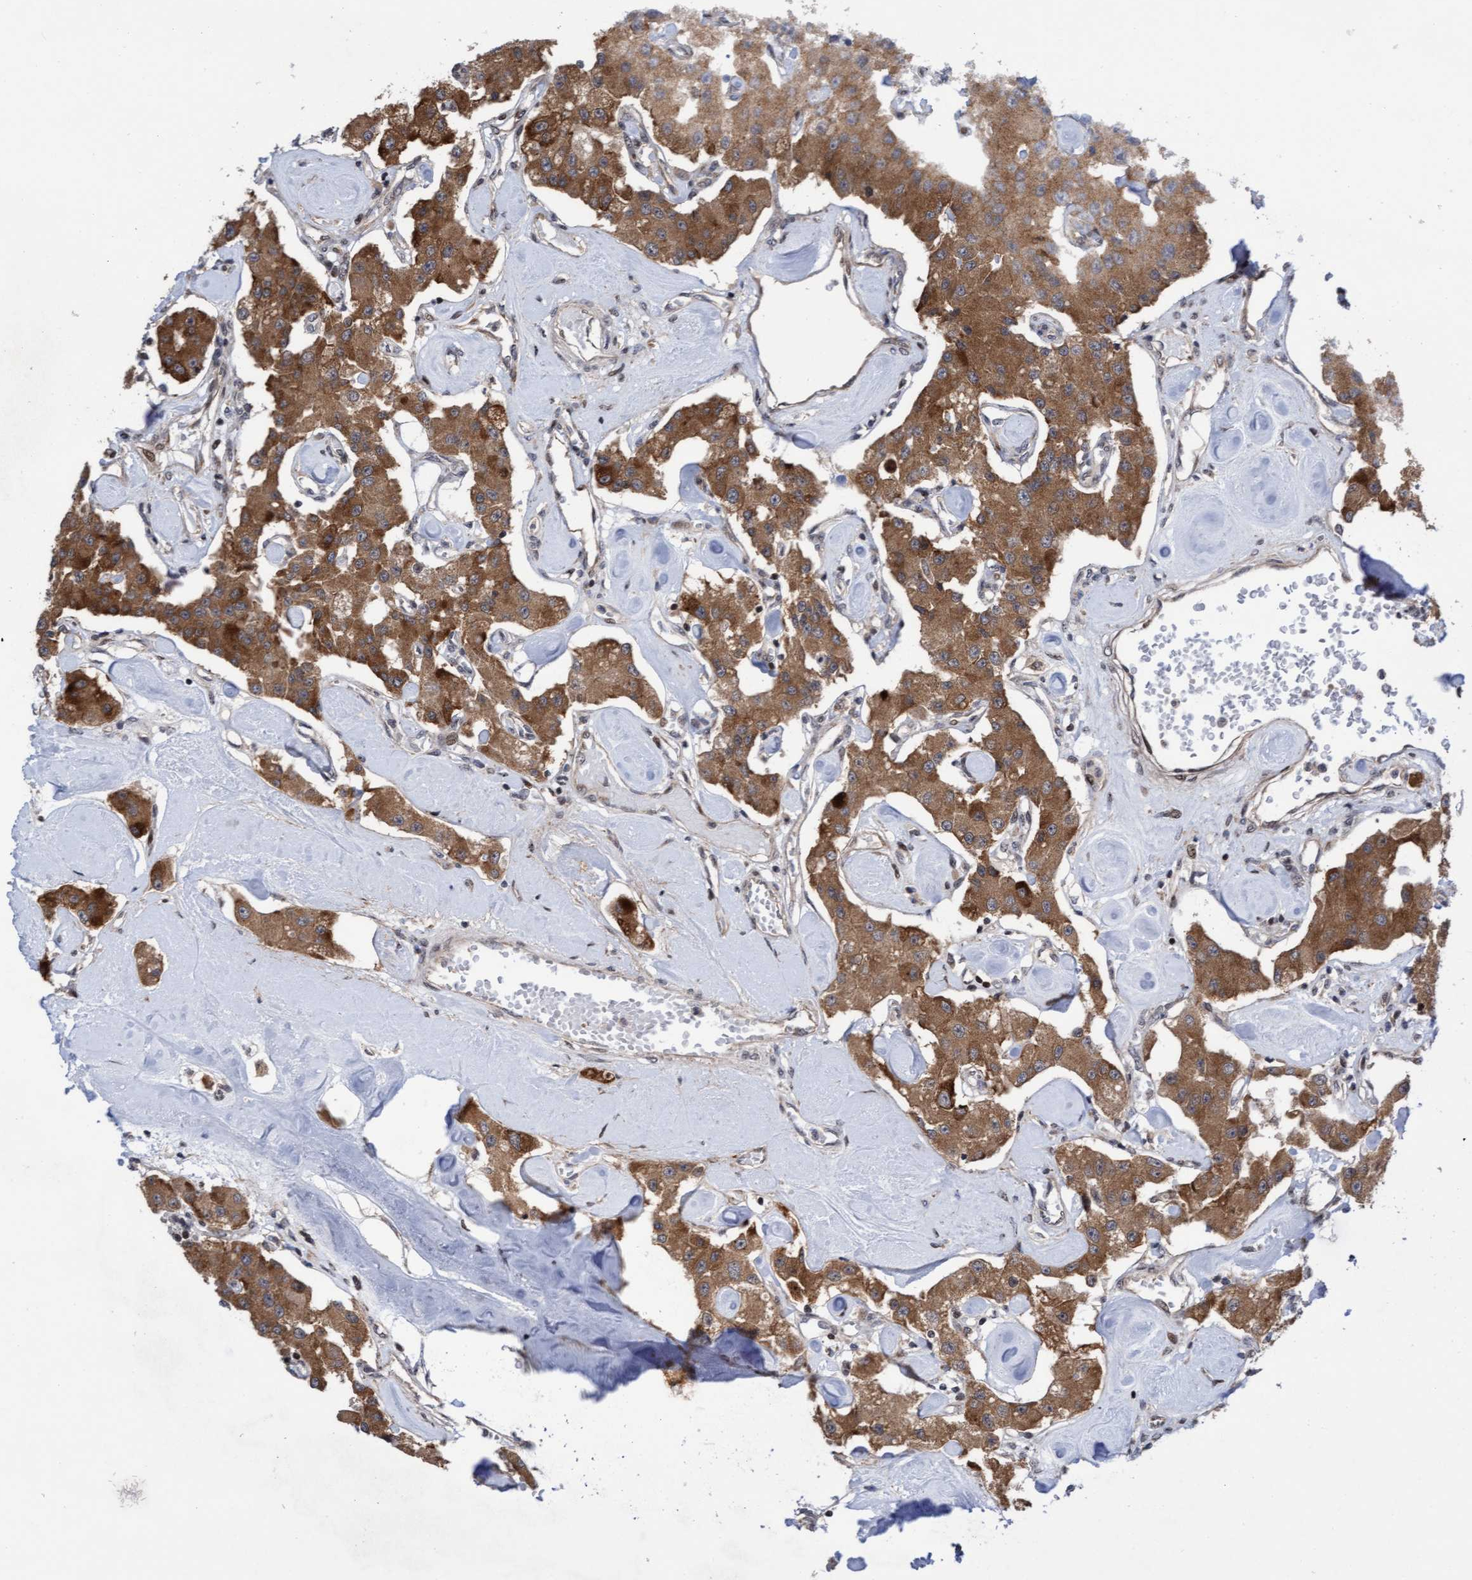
{"staining": {"intensity": "moderate", "quantity": ">75%", "location": "cytoplasmic/membranous"}, "tissue": "carcinoid", "cell_type": "Tumor cells", "image_type": "cancer", "snomed": [{"axis": "morphology", "description": "Carcinoid, malignant, NOS"}, {"axis": "topography", "description": "Pancreas"}], "caption": "Brown immunohistochemical staining in human malignant carcinoid shows moderate cytoplasmic/membranous expression in approximately >75% of tumor cells.", "gene": "ITFG1", "patient": {"sex": "male", "age": 41}}